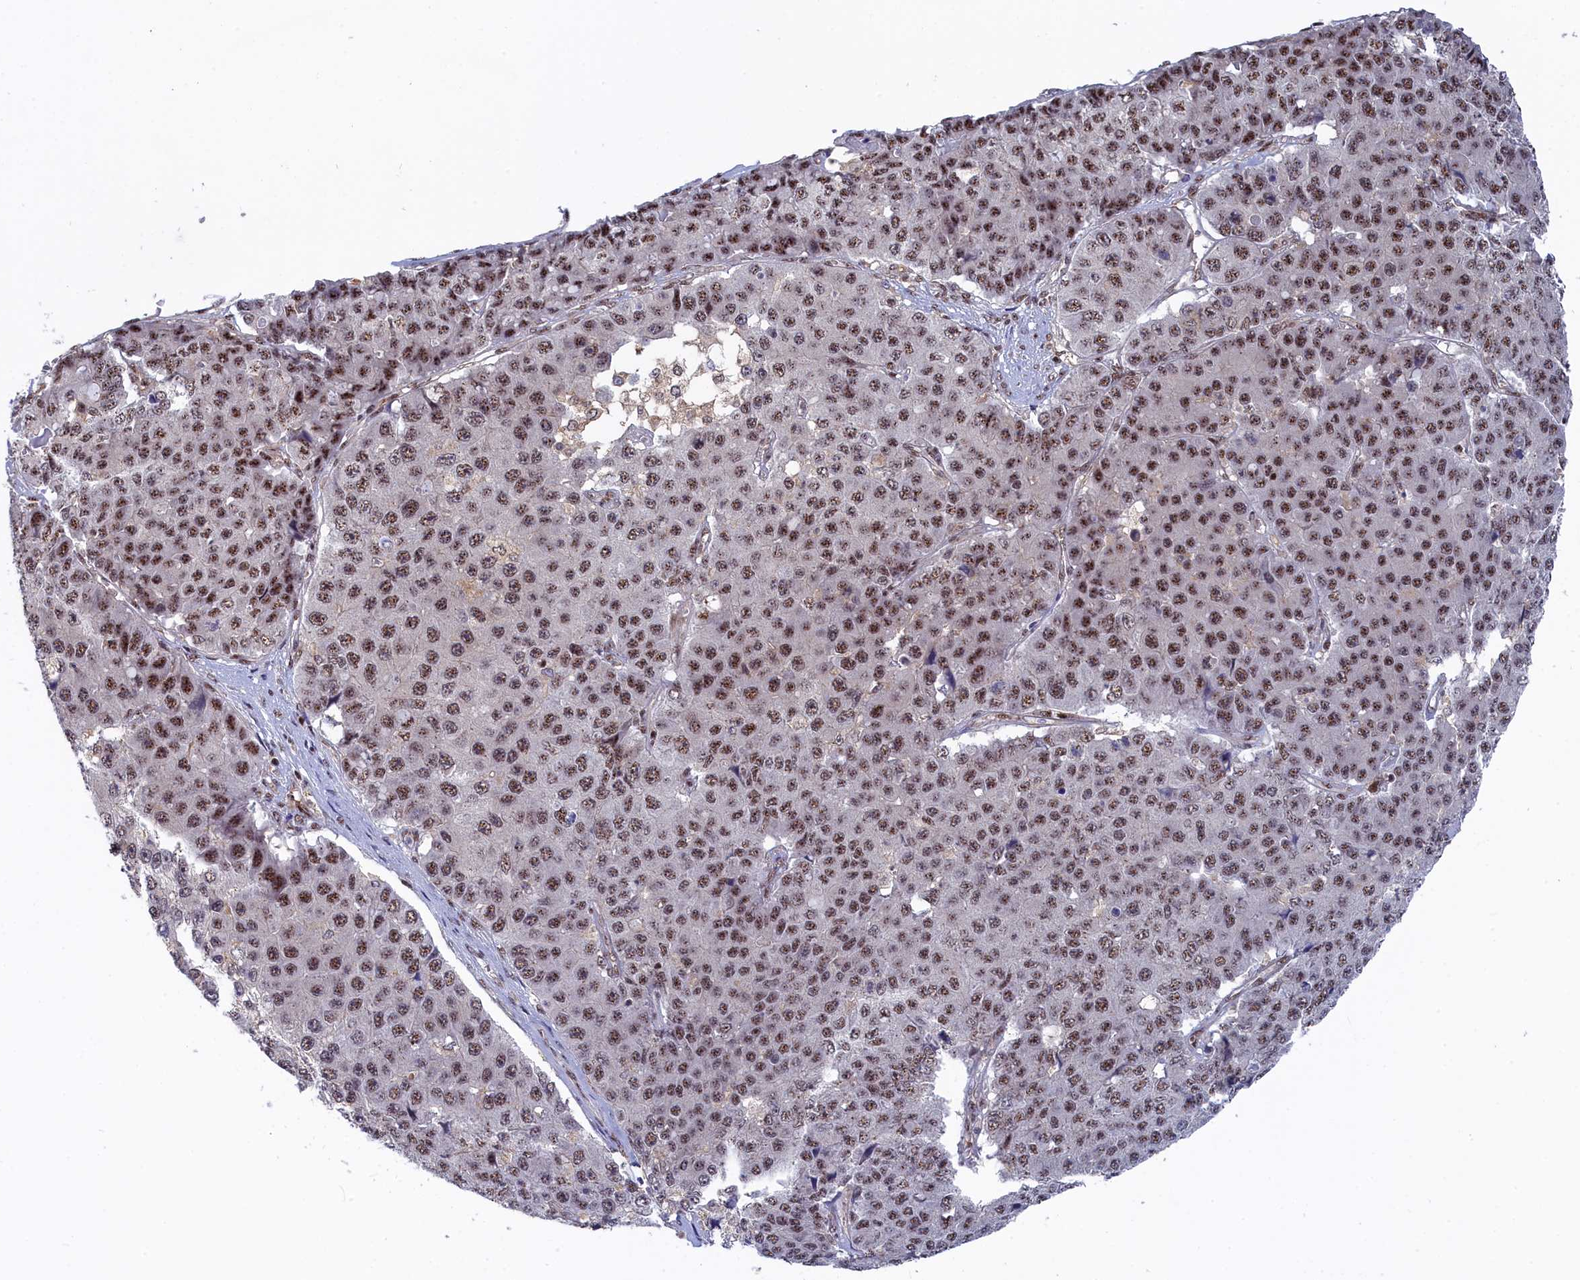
{"staining": {"intensity": "moderate", "quantity": ">75%", "location": "nuclear"}, "tissue": "pancreatic cancer", "cell_type": "Tumor cells", "image_type": "cancer", "snomed": [{"axis": "morphology", "description": "Adenocarcinoma, NOS"}, {"axis": "topography", "description": "Pancreas"}], "caption": "Pancreatic adenocarcinoma stained with immunohistochemistry (IHC) exhibits moderate nuclear expression in approximately >75% of tumor cells.", "gene": "TAB1", "patient": {"sex": "male", "age": 50}}